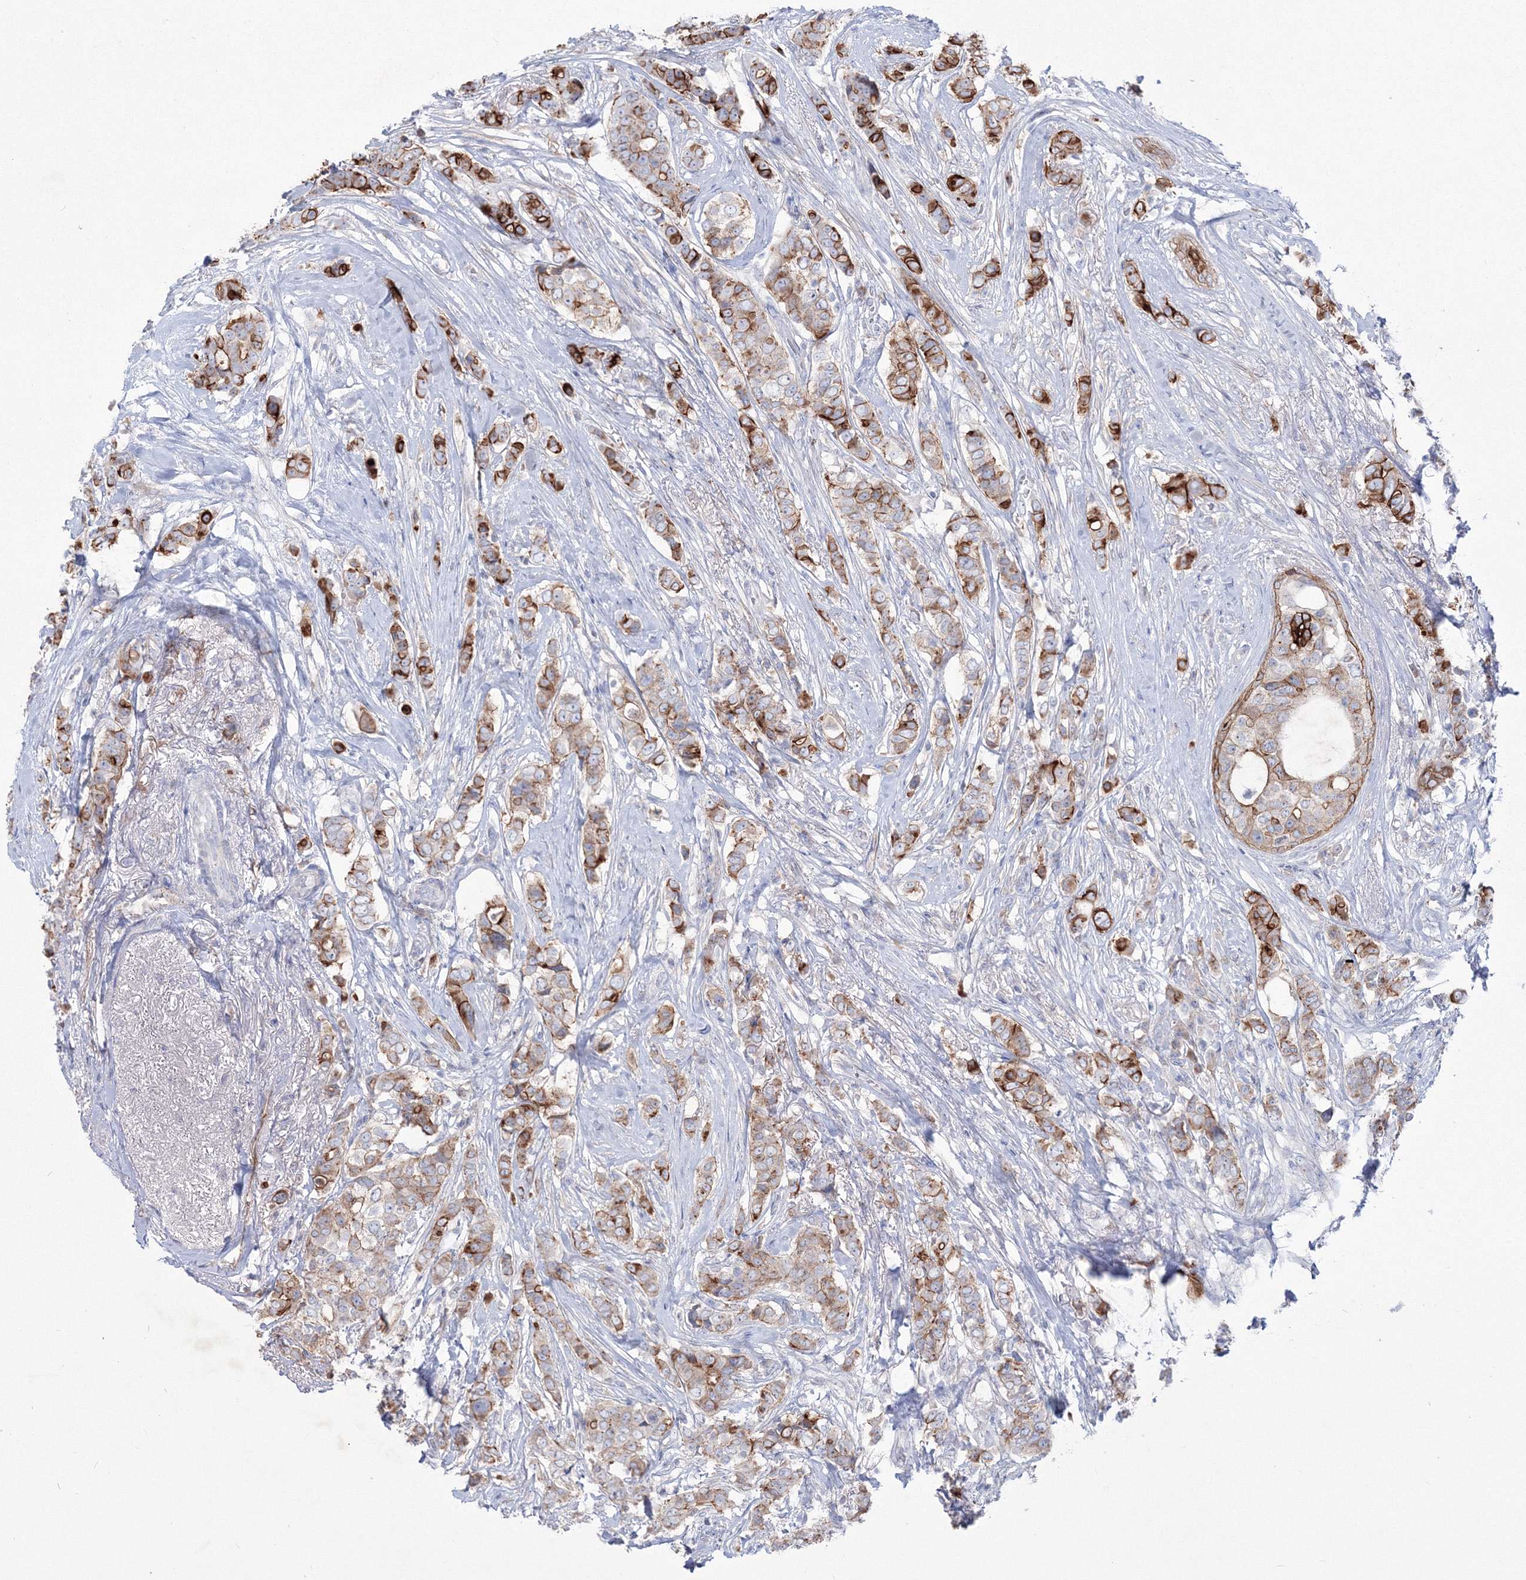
{"staining": {"intensity": "strong", "quantity": ">75%", "location": "cytoplasmic/membranous"}, "tissue": "breast cancer", "cell_type": "Tumor cells", "image_type": "cancer", "snomed": [{"axis": "morphology", "description": "Lobular carcinoma"}, {"axis": "topography", "description": "Breast"}], "caption": "A high-resolution micrograph shows immunohistochemistry (IHC) staining of breast lobular carcinoma, which shows strong cytoplasmic/membranous expression in about >75% of tumor cells.", "gene": "TMEM139", "patient": {"sex": "female", "age": 51}}